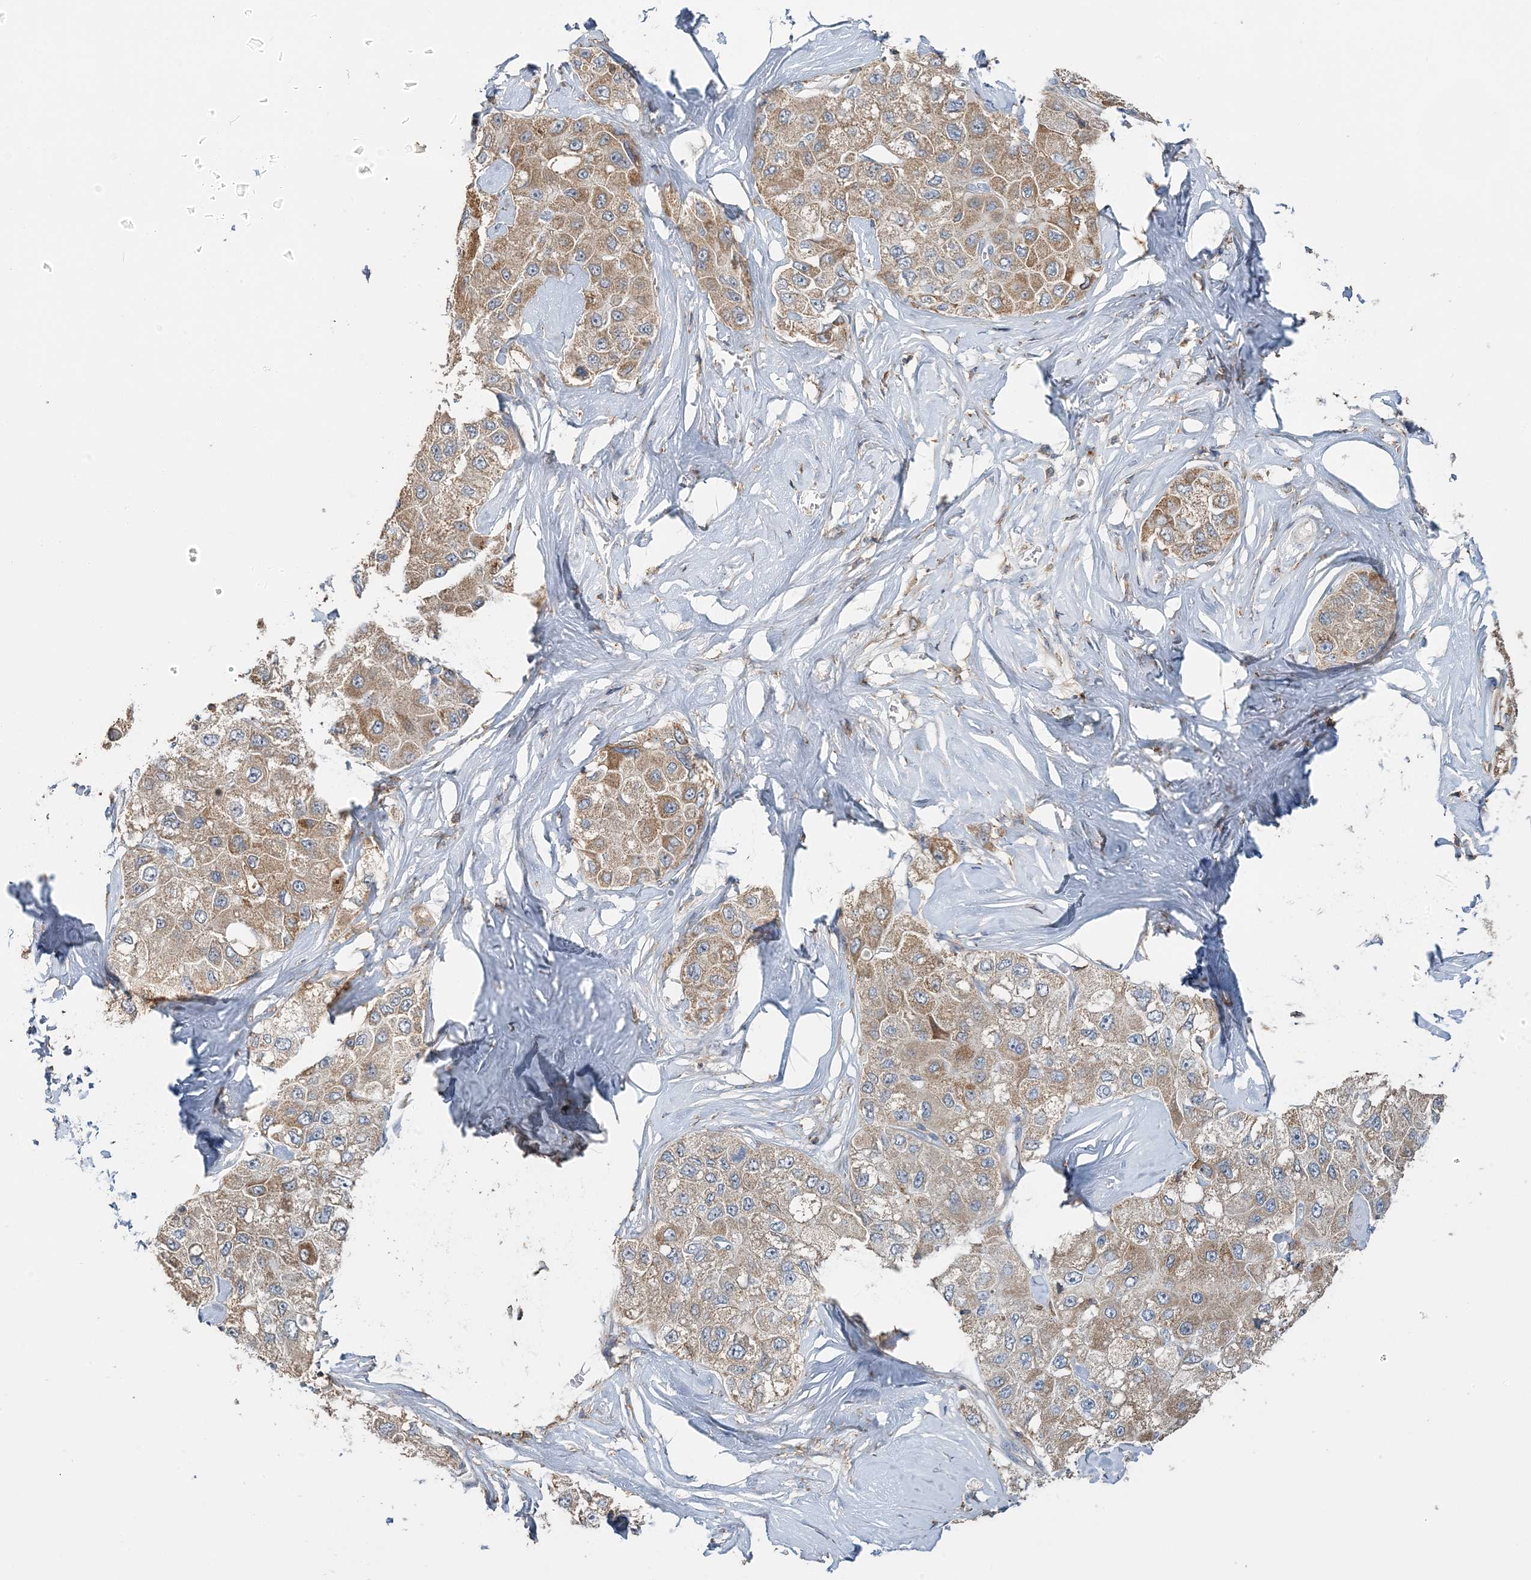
{"staining": {"intensity": "moderate", "quantity": ">75%", "location": "cytoplasmic/membranous"}, "tissue": "liver cancer", "cell_type": "Tumor cells", "image_type": "cancer", "snomed": [{"axis": "morphology", "description": "Carcinoma, Hepatocellular, NOS"}, {"axis": "topography", "description": "Liver"}], "caption": "Moderate cytoplasmic/membranous staining is present in approximately >75% of tumor cells in liver hepatocellular carcinoma.", "gene": "TMLHE", "patient": {"sex": "male", "age": 80}}